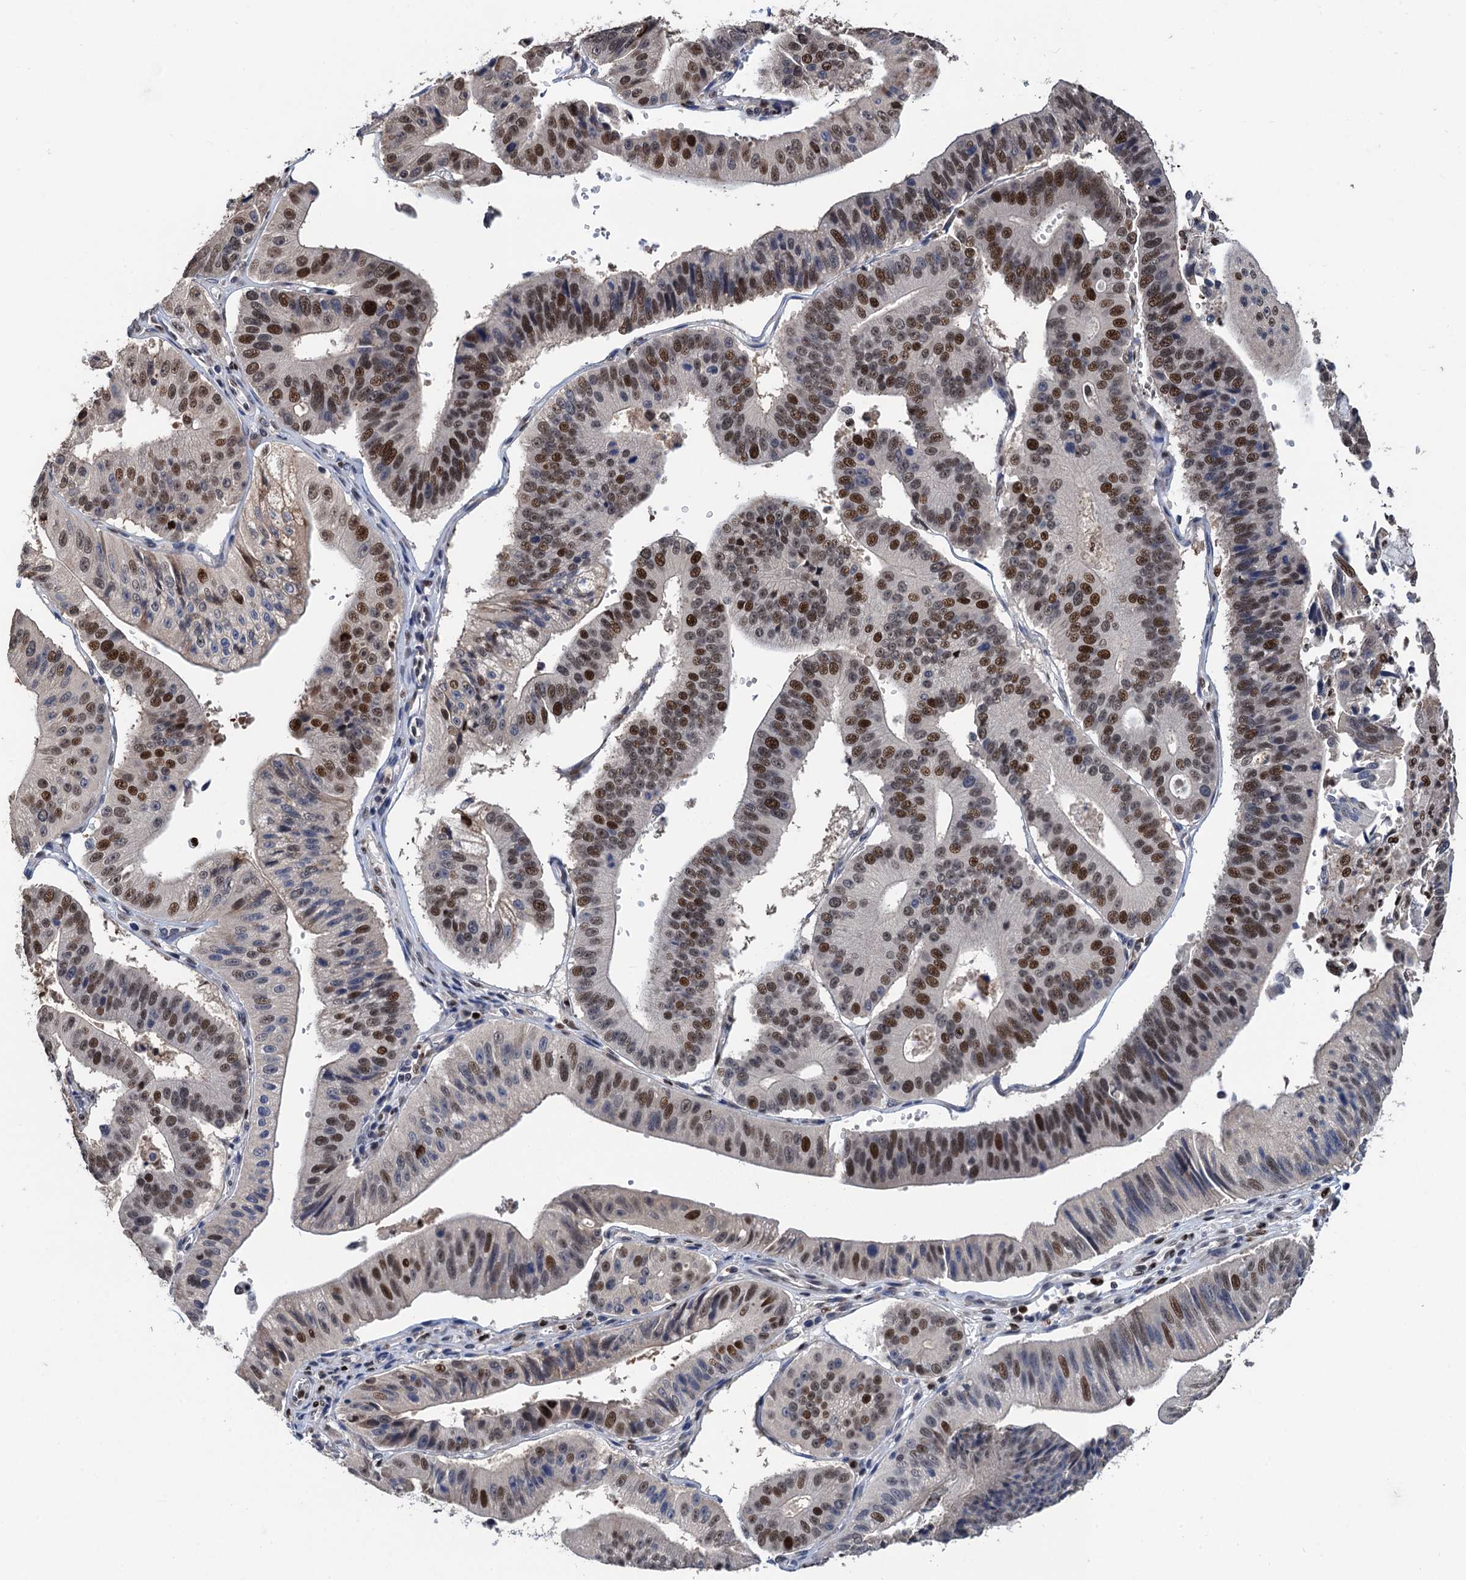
{"staining": {"intensity": "moderate", "quantity": ">75%", "location": "nuclear"}, "tissue": "stomach cancer", "cell_type": "Tumor cells", "image_type": "cancer", "snomed": [{"axis": "morphology", "description": "Adenocarcinoma, NOS"}, {"axis": "topography", "description": "Stomach"}], "caption": "The histopathology image shows staining of stomach adenocarcinoma, revealing moderate nuclear protein staining (brown color) within tumor cells. (brown staining indicates protein expression, while blue staining denotes nuclei).", "gene": "TSEN34", "patient": {"sex": "male", "age": 59}}